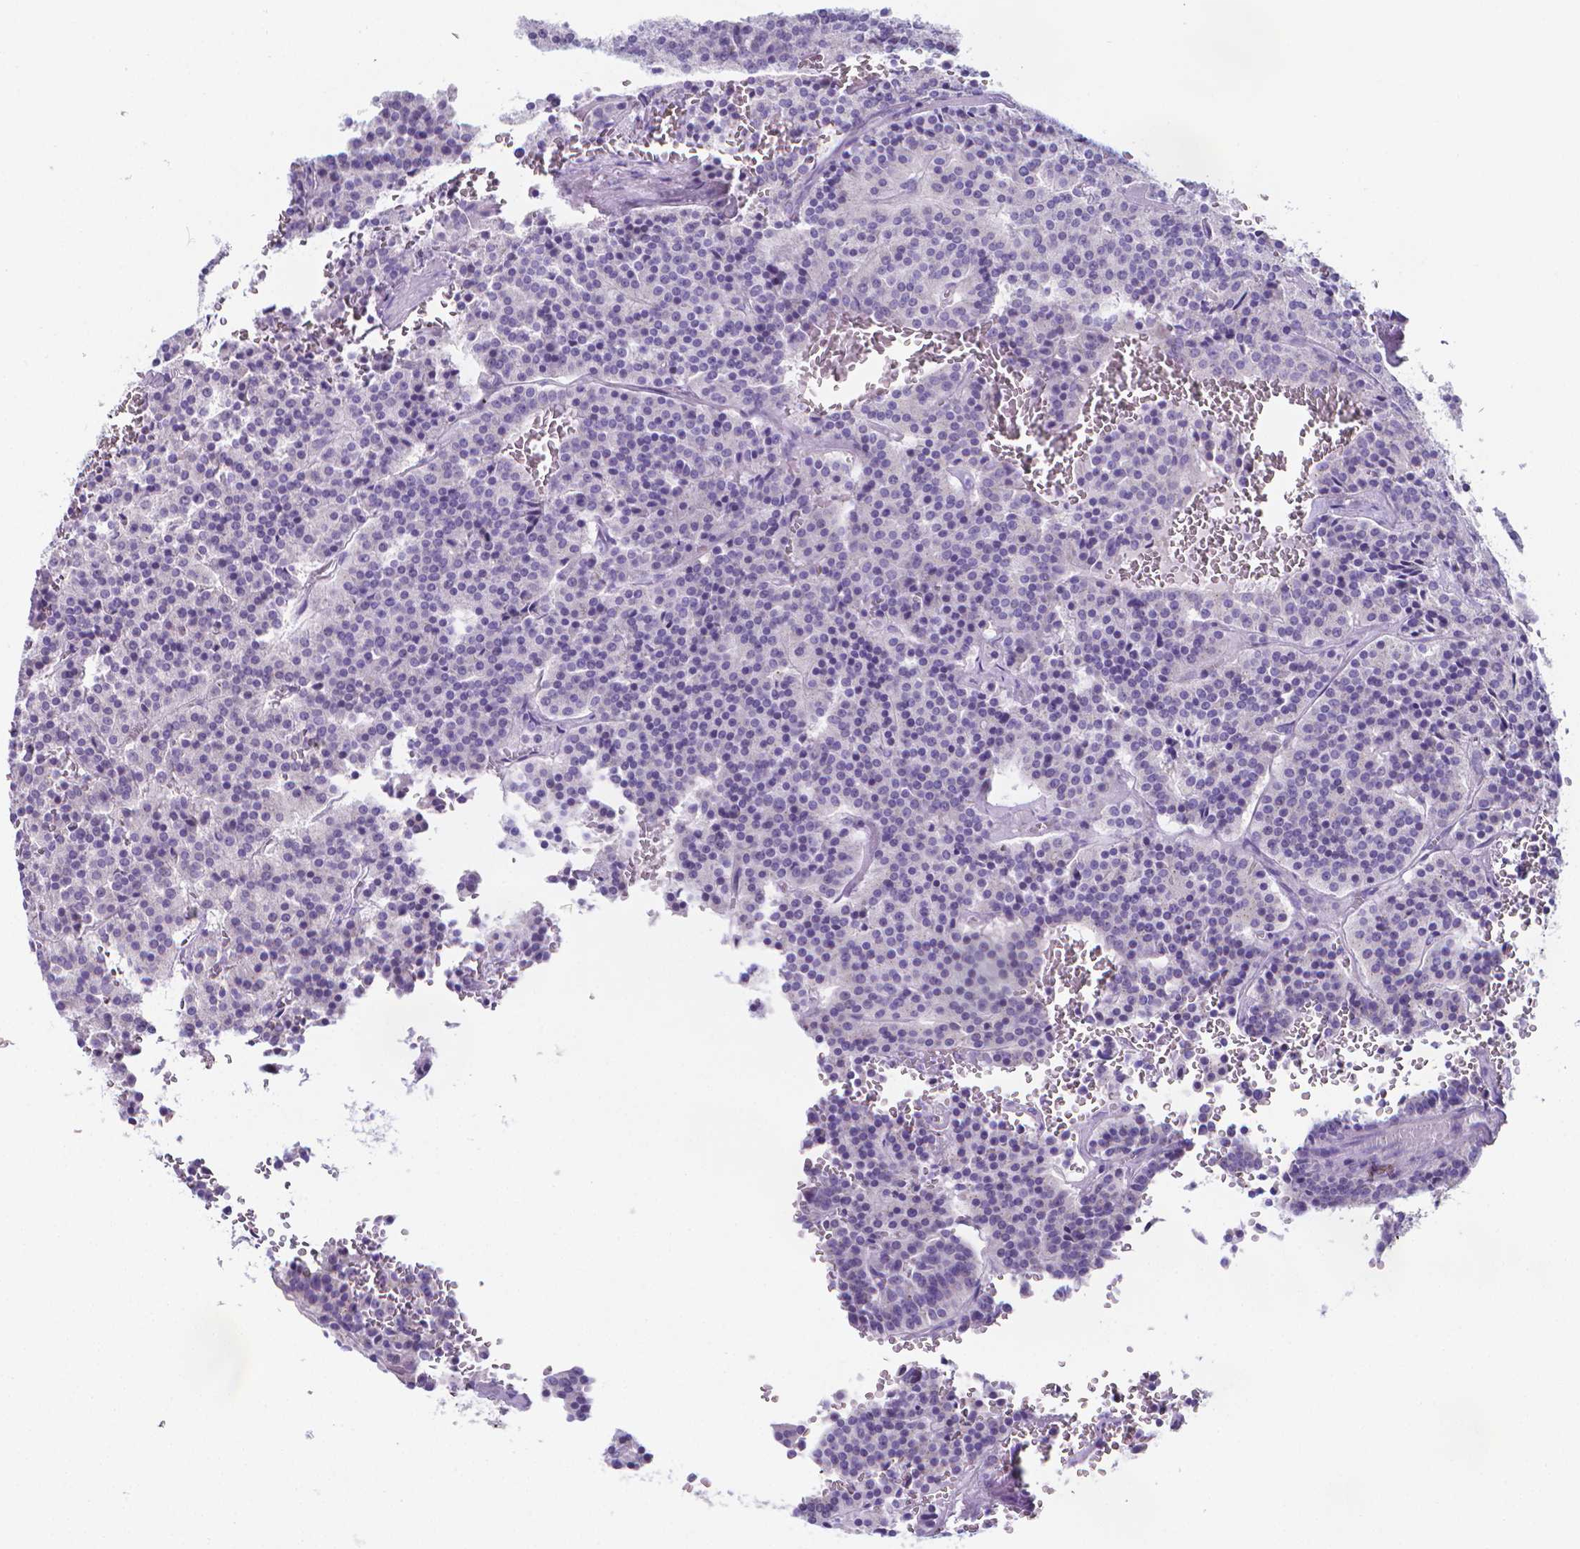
{"staining": {"intensity": "negative", "quantity": "none", "location": "none"}, "tissue": "carcinoid", "cell_type": "Tumor cells", "image_type": "cancer", "snomed": [{"axis": "morphology", "description": "Carcinoid, malignant, NOS"}, {"axis": "topography", "description": "Lung"}], "caption": "High power microscopy histopathology image of an immunohistochemistry photomicrograph of malignant carcinoid, revealing no significant expression in tumor cells.", "gene": "LRRC73", "patient": {"sex": "male", "age": 70}}